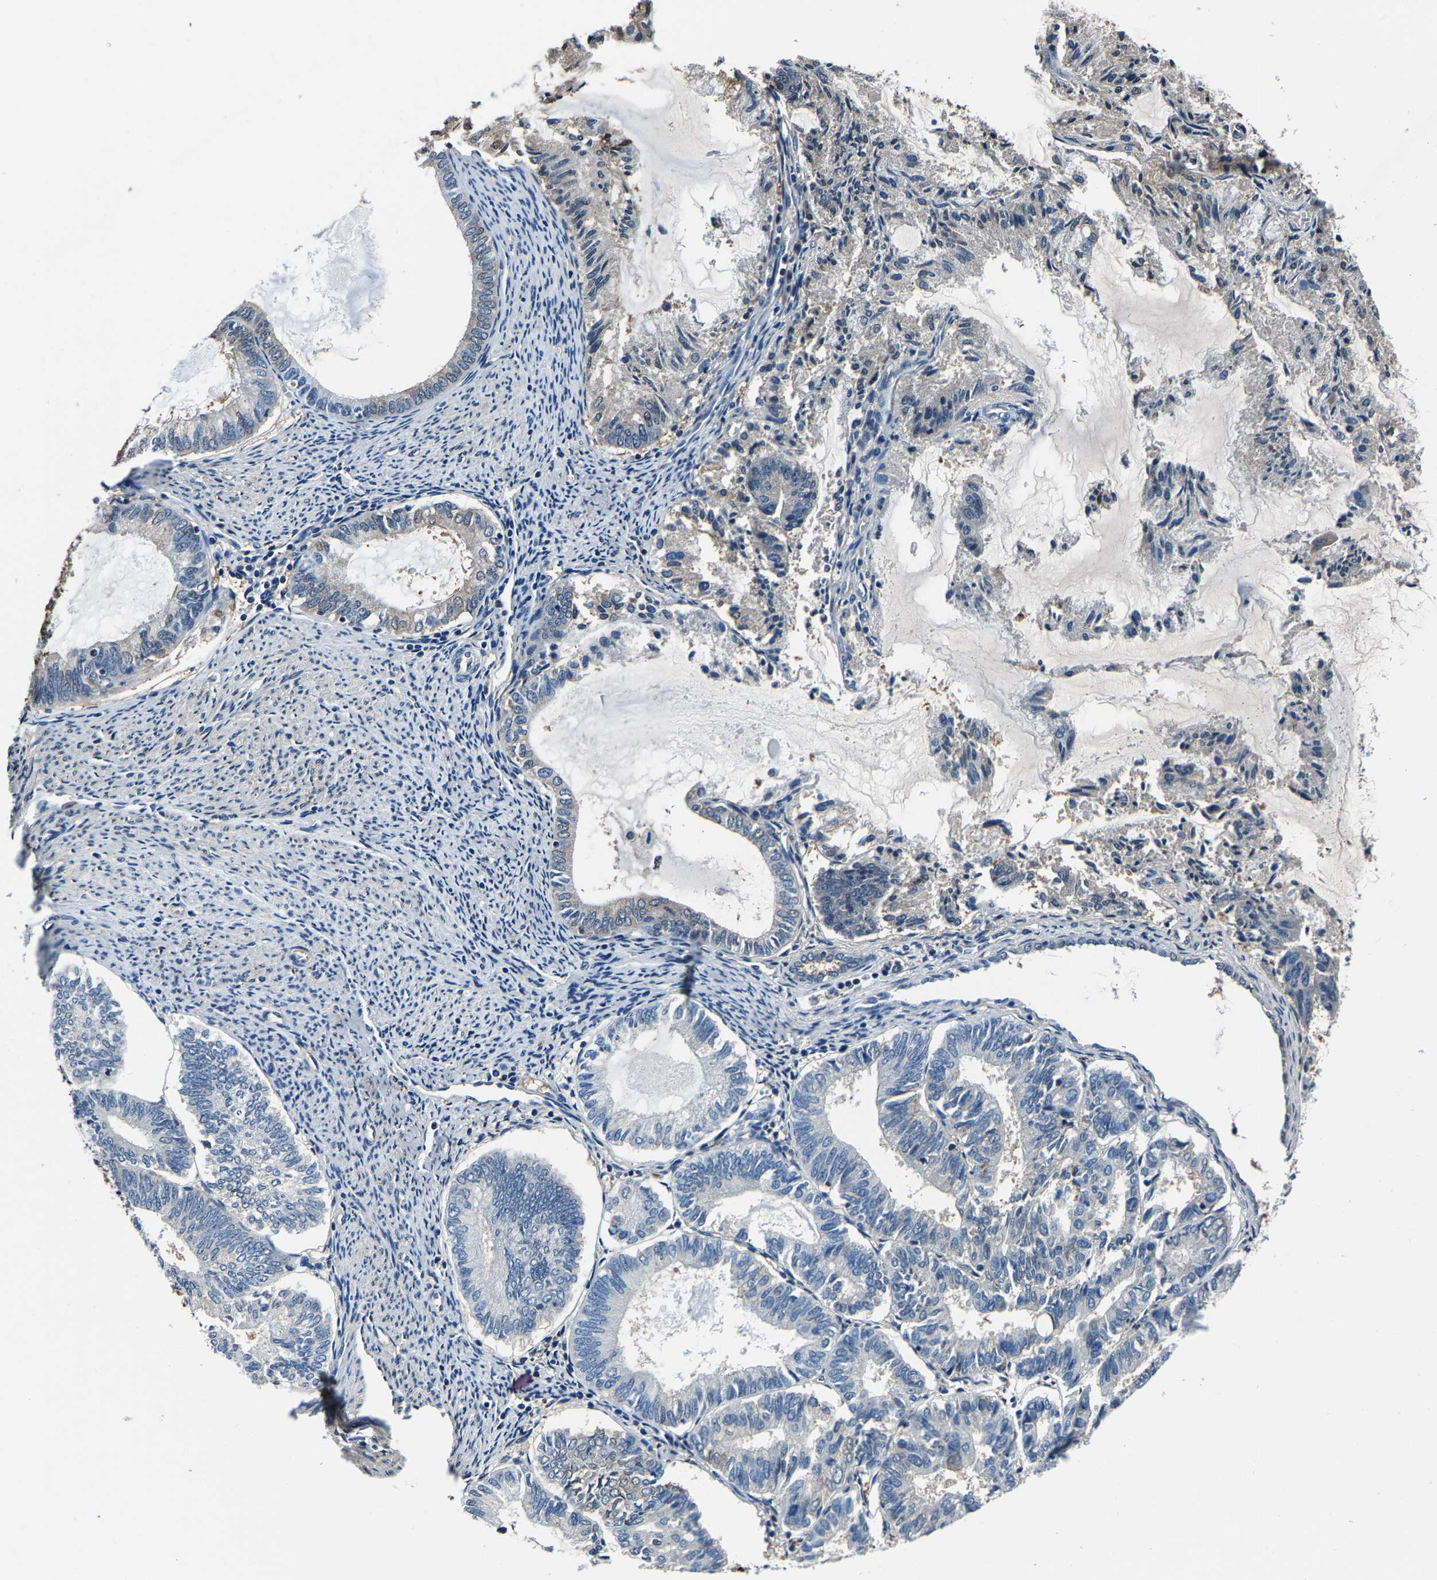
{"staining": {"intensity": "weak", "quantity": "<25%", "location": "cytoplasmic/membranous"}, "tissue": "endometrial cancer", "cell_type": "Tumor cells", "image_type": "cancer", "snomed": [{"axis": "morphology", "description": "Adenocarcinoma, NOS"}, {"axis": "topography", "description": "Endometrium"}], "caption": "Tumor cells show no significant positivity in adenocarcinoma (endometrial).", "gene": "ALDOB", "patient": {"sex": "female", "age": 86}}